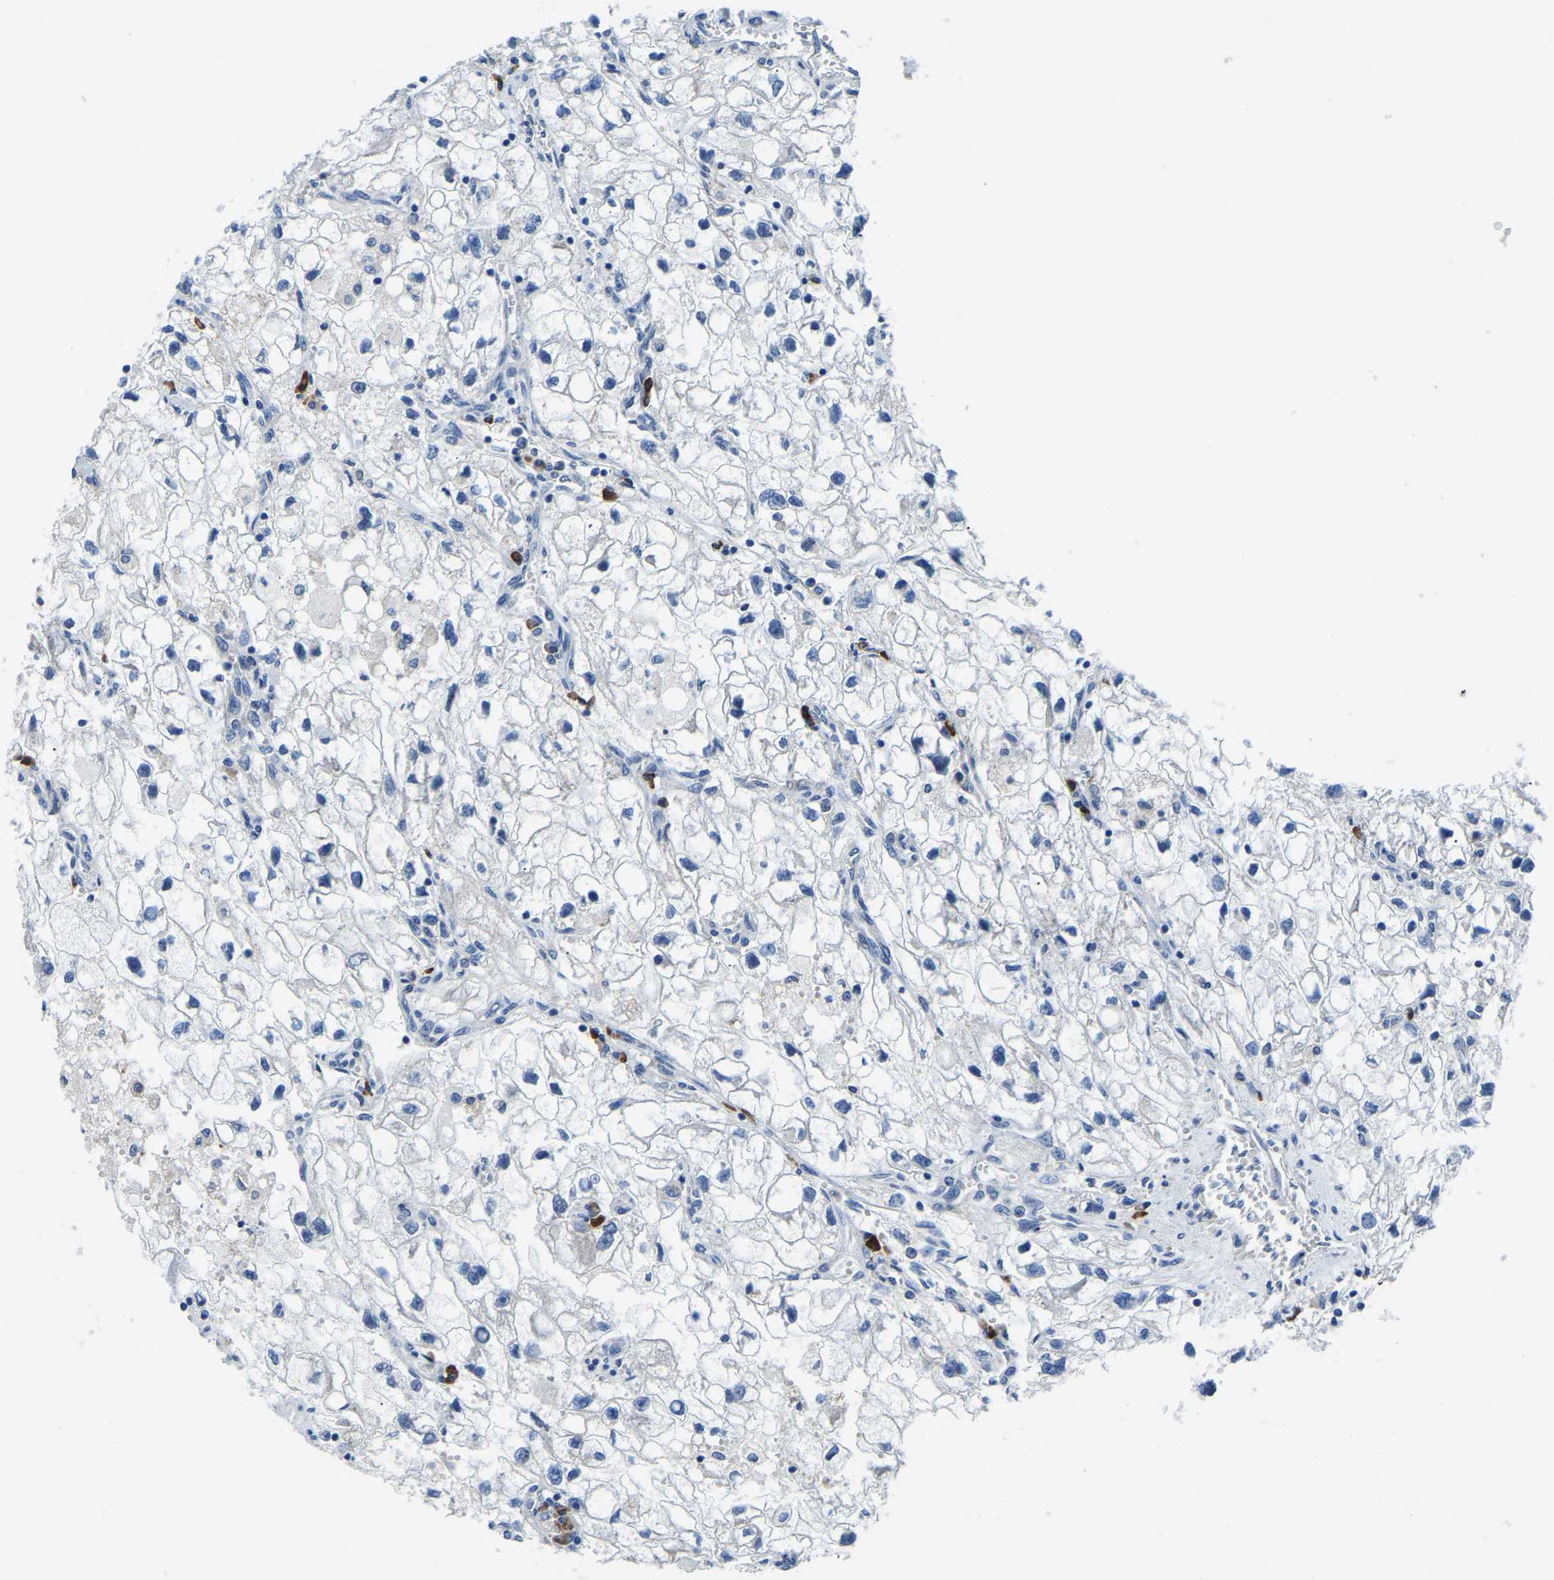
{"staining": {"intensity": "negative", "quantity": "none", "location": "none"}, "tissue": "renal cancer", "cell_type": "Tumor cells", "image_type": "cancer", "snomed": [{"axis": "morphology", "description": "Adenocarcinoma, NOS"}, {"axis": "topography", "description": "Kidney"}], "caption": "Immunohistochemical staining of renal adenocarcinoma shows no significant expression in tumor cells.", "gene": "LIAS", "patient": {"sex": "female", "age": 70}}